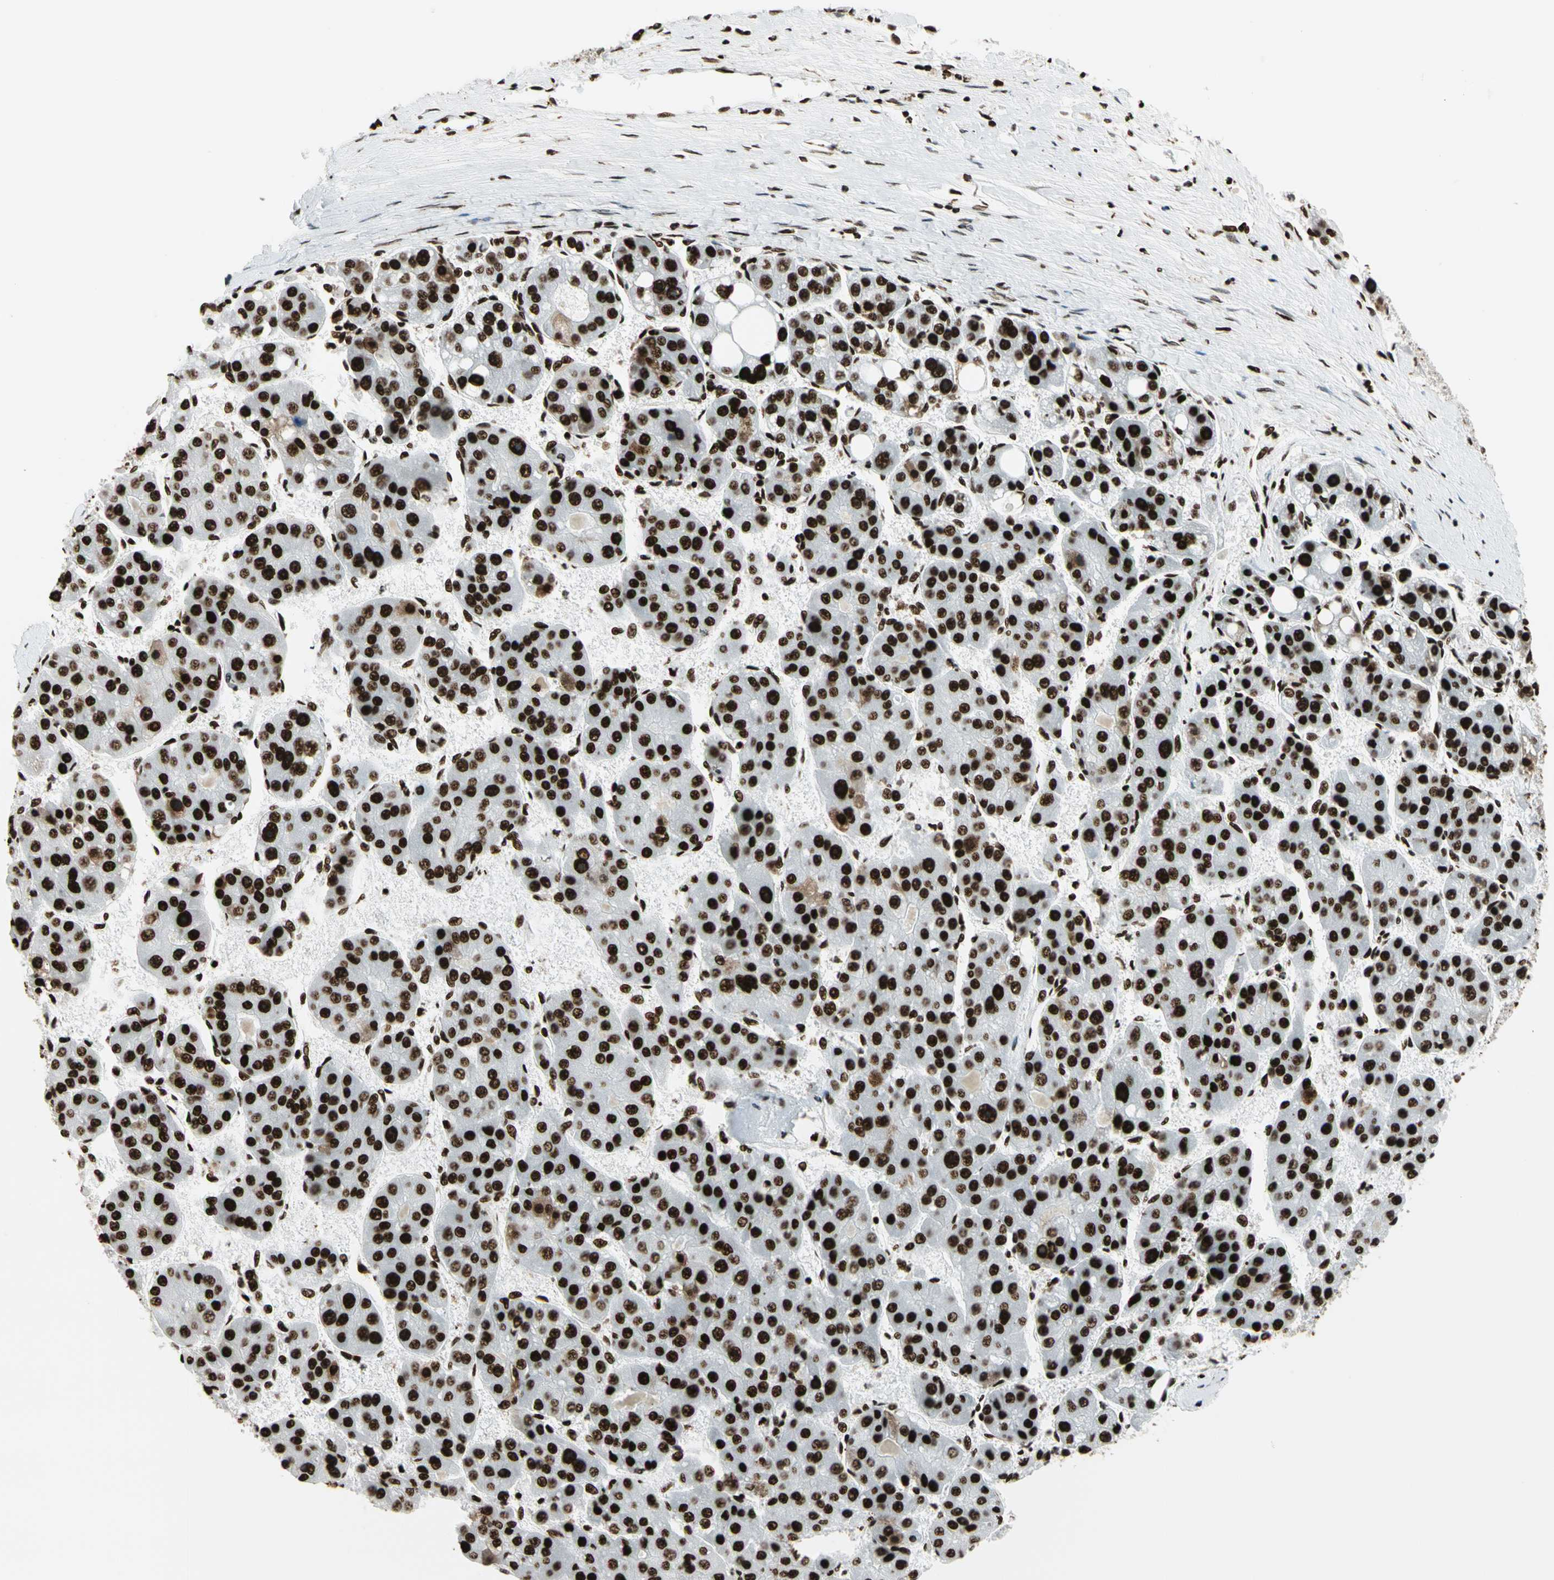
{"staining": {"intensity": "strong", "quantity": ">75%", "location": "nuclear"}, "tissue": "liver cancer", "cell_type": "Tumor cells", "image_type": "cancer", "snomed": [{"axis": "morphology", "description": "Carcinoma, Hepatocellular, NOS"}, {"axis": "topography", "description": "Liver"}], "caption": "About >75% of tumor cells in liver hepatocellular carcinoma demonstrate strong nuclear protein expression as visualized by brown immunohistochemical staining.", "gene": "CCAR1", "patient": {"sex": "female", "age": 61}}